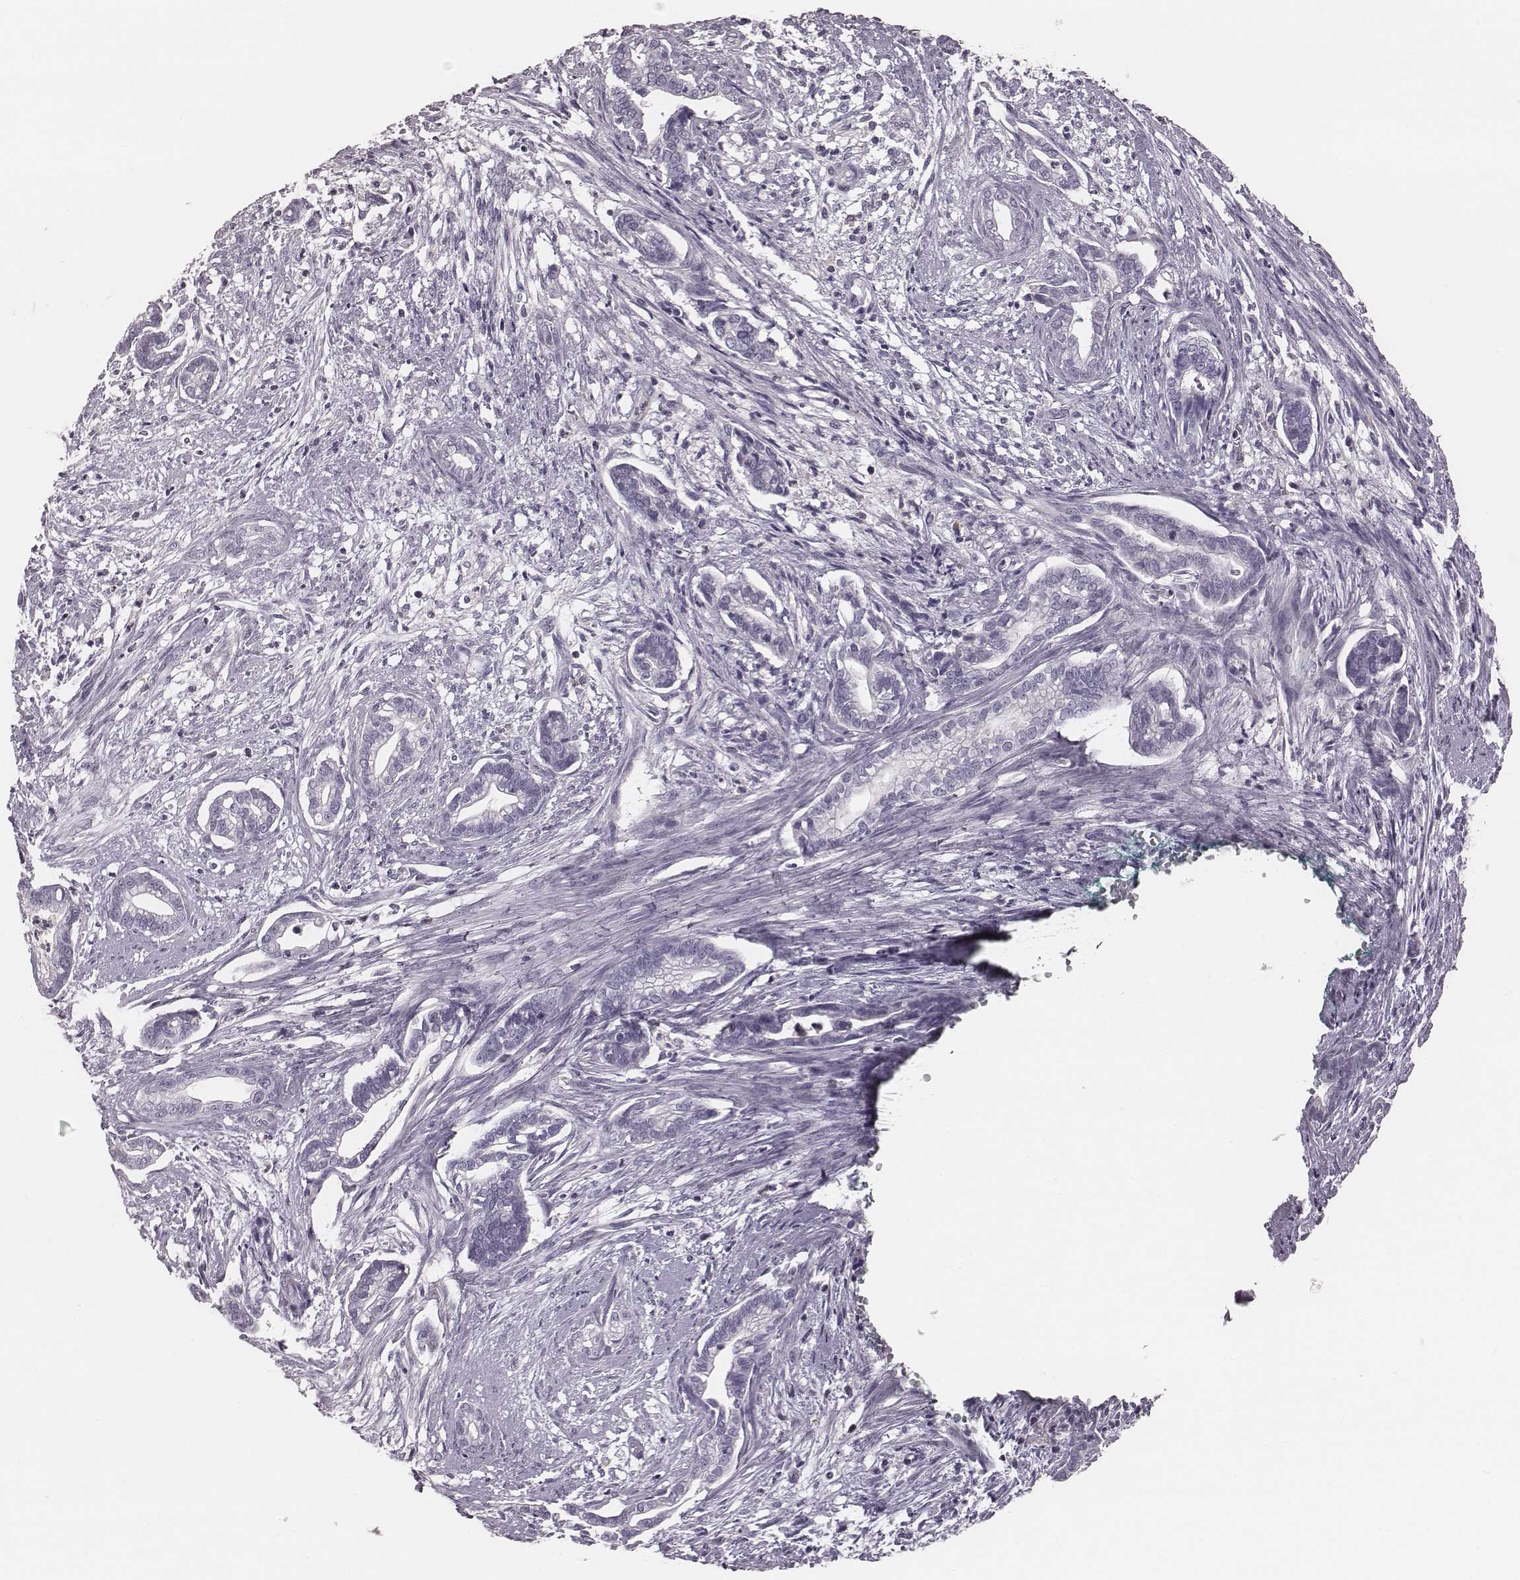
{"staining": {"intensity": "negative", "quantity": "none", "location": "none"}, "tissue": "cervical cancer", "cell_type": "Tumor cells", "image_type": "cancer", "snomed": [{"axis": "morphology", "description": "Adenocarcinoma, NOS"}, {"axis": "topography", "description": "Cervix"}], "caption": "Photomicrograph shows no protein positivity in tumor cells of cervical cancer tissue. (DAB (3,3'-diaminobenzidine) IHC visualized using brightfield microscopy, high magnification).", "gene": "ZNF365", "patient": {"sex": "female", "age": 62}}